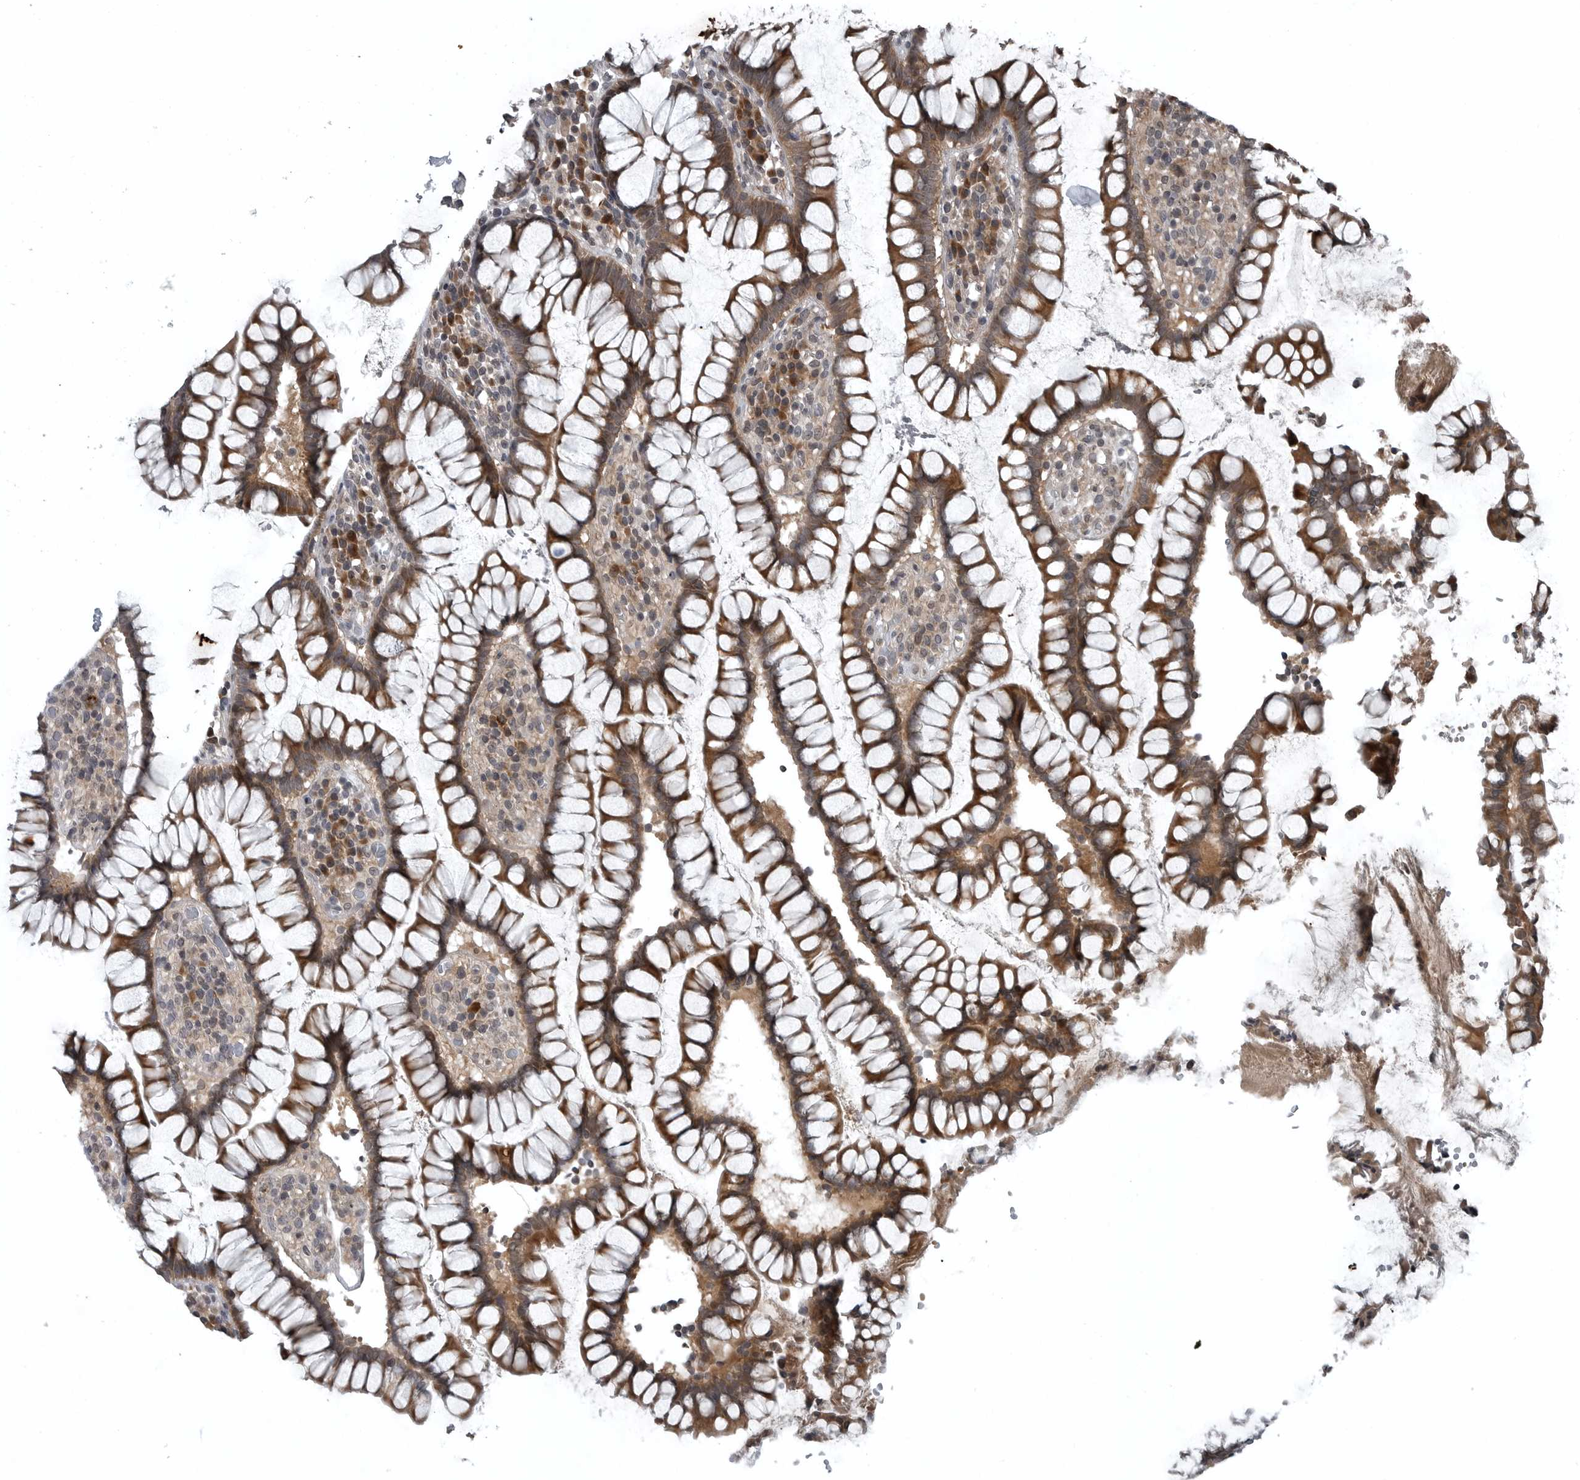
{"staining": {"intensity": "negative", "quantity": "none", "location": "none"}, "tissue": "colon", "cell_type": "Endothelial cells", "image_type": "normal", "snomed": [{"axis": "morphology", "description": "Normal tissue, NOS"}, {"axis": "topography", "description": "Colon"}], "caption": "Endothelial cells are negative for protein expression in normal human colon. (Brightfield microscopy of DAB (3,3'-diaminobenzidine) IHC at high magnification).", "gene": "GAK", "patient": {"sex": "female", "age": 79}}